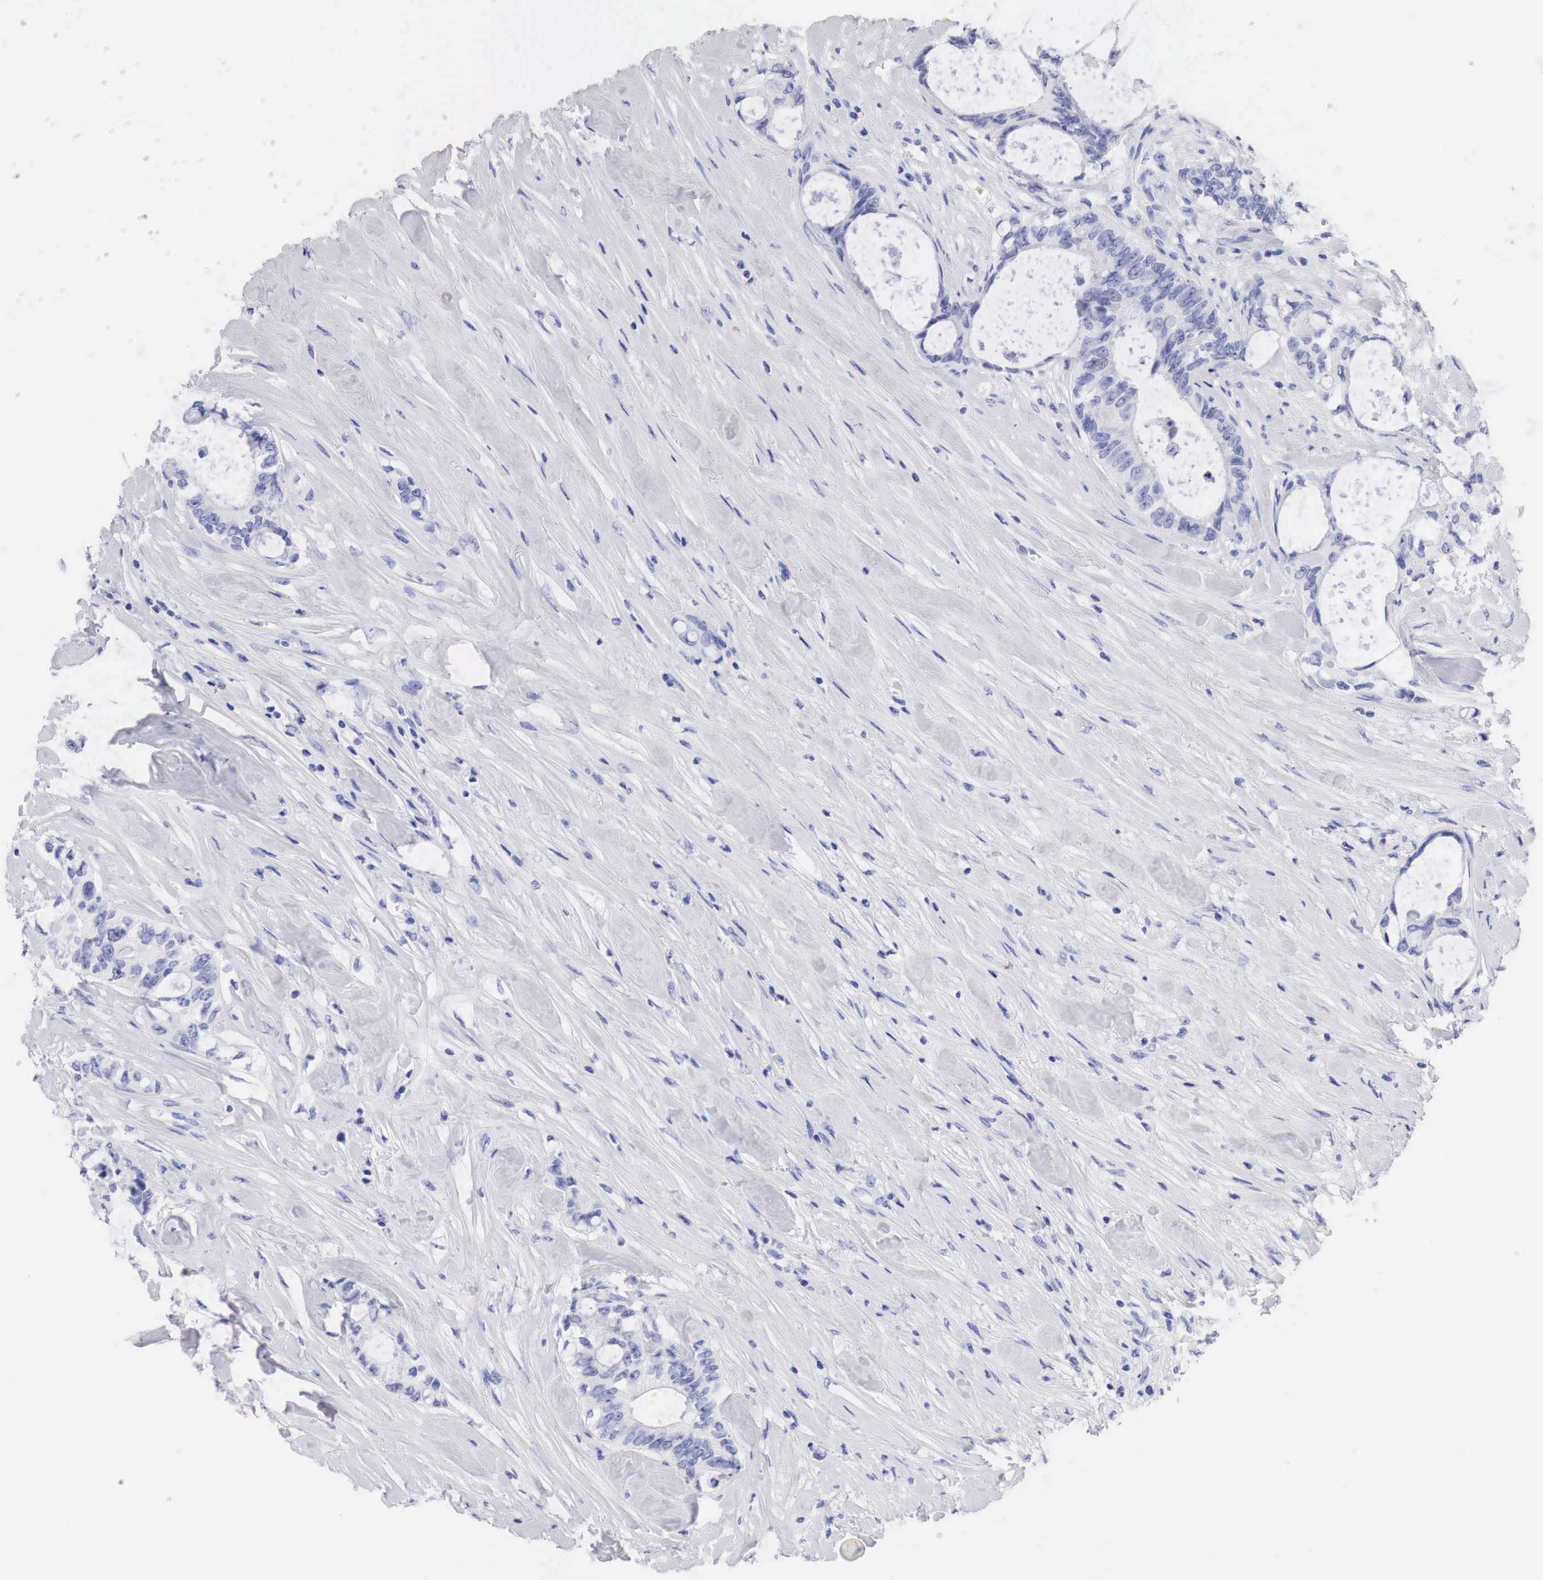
{"staining": {"intensity": "negative", "quantity": "none", "location": "none"}, "tissue": "colorectal cancer", "cell_type": "Tumor cells", "image_type": "cancer", "snomed": [{"axis": "morphology", "description": "Adenocarcinoma, NOS"}, {"axis": "topography", "description": "Rectum"}], "caption": "IHC of human colorectal cancer displays no positivity in tumor cells.", "gene": "TYR", "patient": {"sex": "female", "age": 57}}